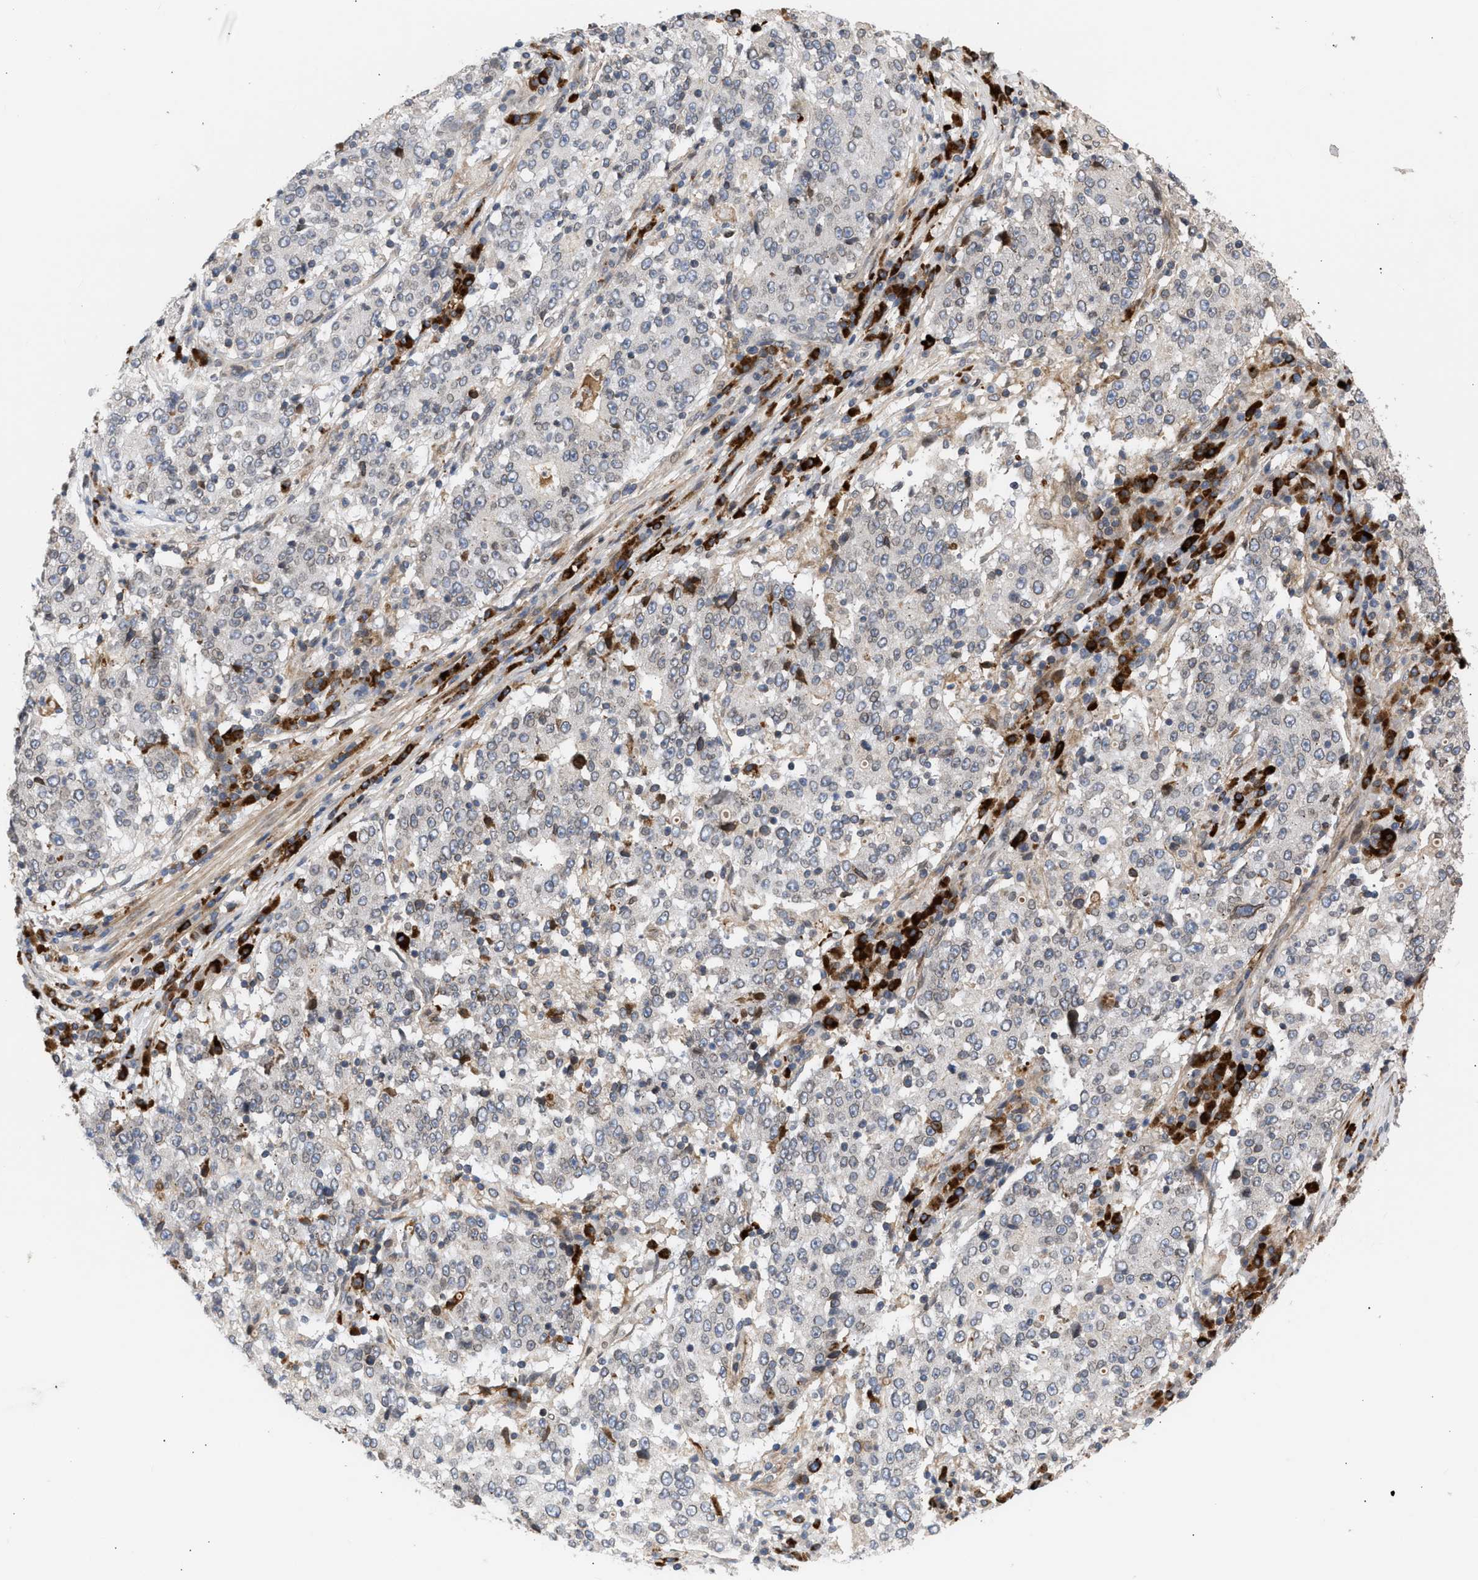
{"staining": {"intensity": "negative", "quantity": "none", "location": "none"}, "tissue": "stomach cancer", "cell_type": "Tumor cells", "image_type": "cancer", "snomed": [{"axis": "morphology", "description": "Adenocarcinoma, NOS"}, {"axis": "topography", "description": "Stomach"}], "caption": "Protein analysis of stomach adenocarcinoma exhibits no significant staining in tumor cells.", "gene": "NUP62", "patient": {"sex": "male", "age": 59}}